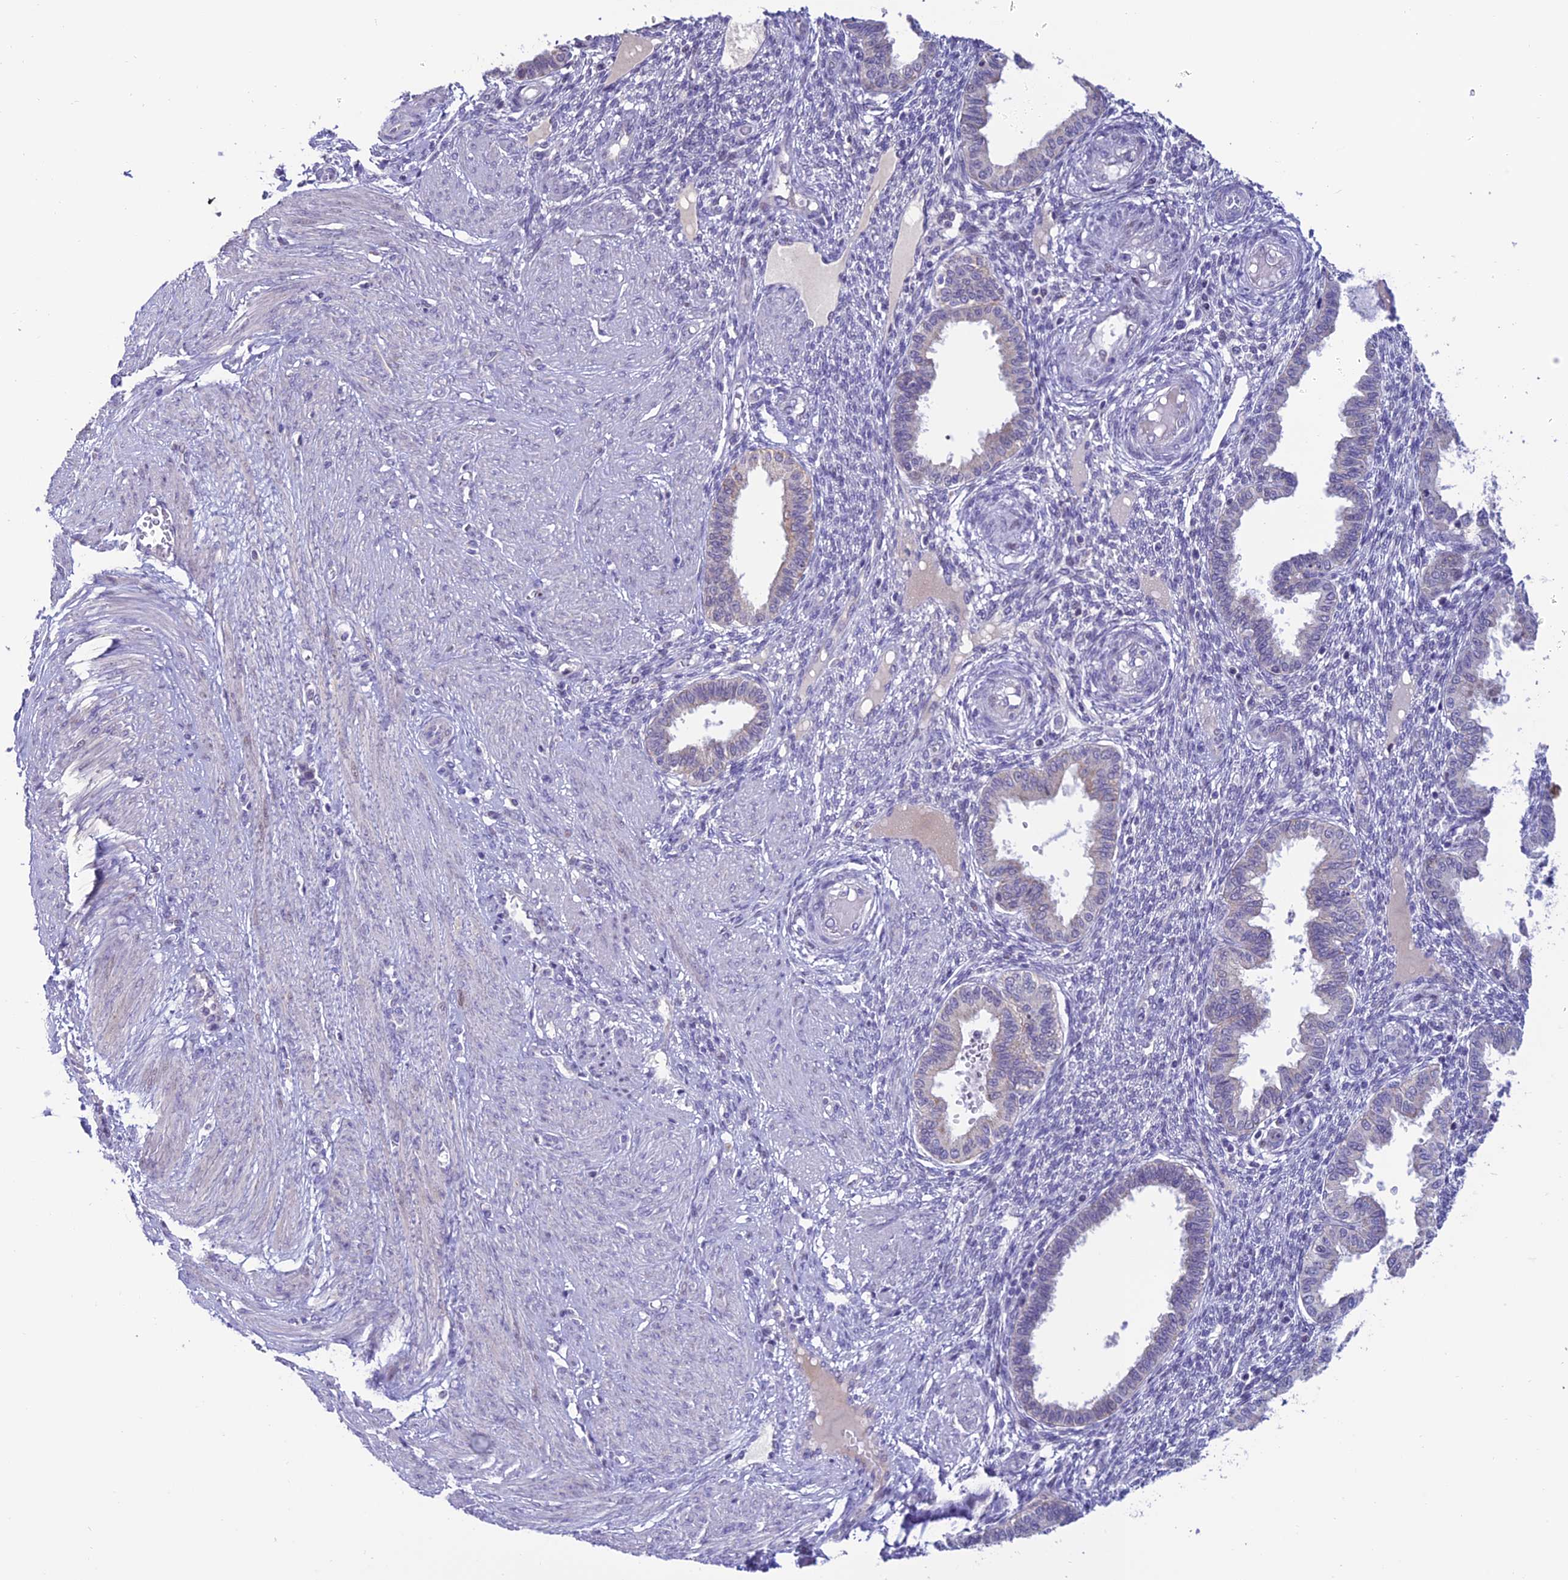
{"staining": {"intensity": "negative", "quantity": "none", "location": "none"}, "tissue": "endometrium", "cell_type": "Cells in endometrial stroma", "image_type": "normal", "snomed": [{"axis": "morphology", "description": "Normal tissue, NOS"}, {"axis": "topography", "description": "Endometrium"}], "caption": "High power microscopy micrograph of an IHC image of normal endometrium, revealing no significant positivity in cells in endometrial stroma. (DAB (3,3'-diaminobenzidine) immunohistochemistry visualized using brightfield microscopy, high magnification).", "gene": "SLC10A1", "patient": {"sex": "female", "age": 33}}